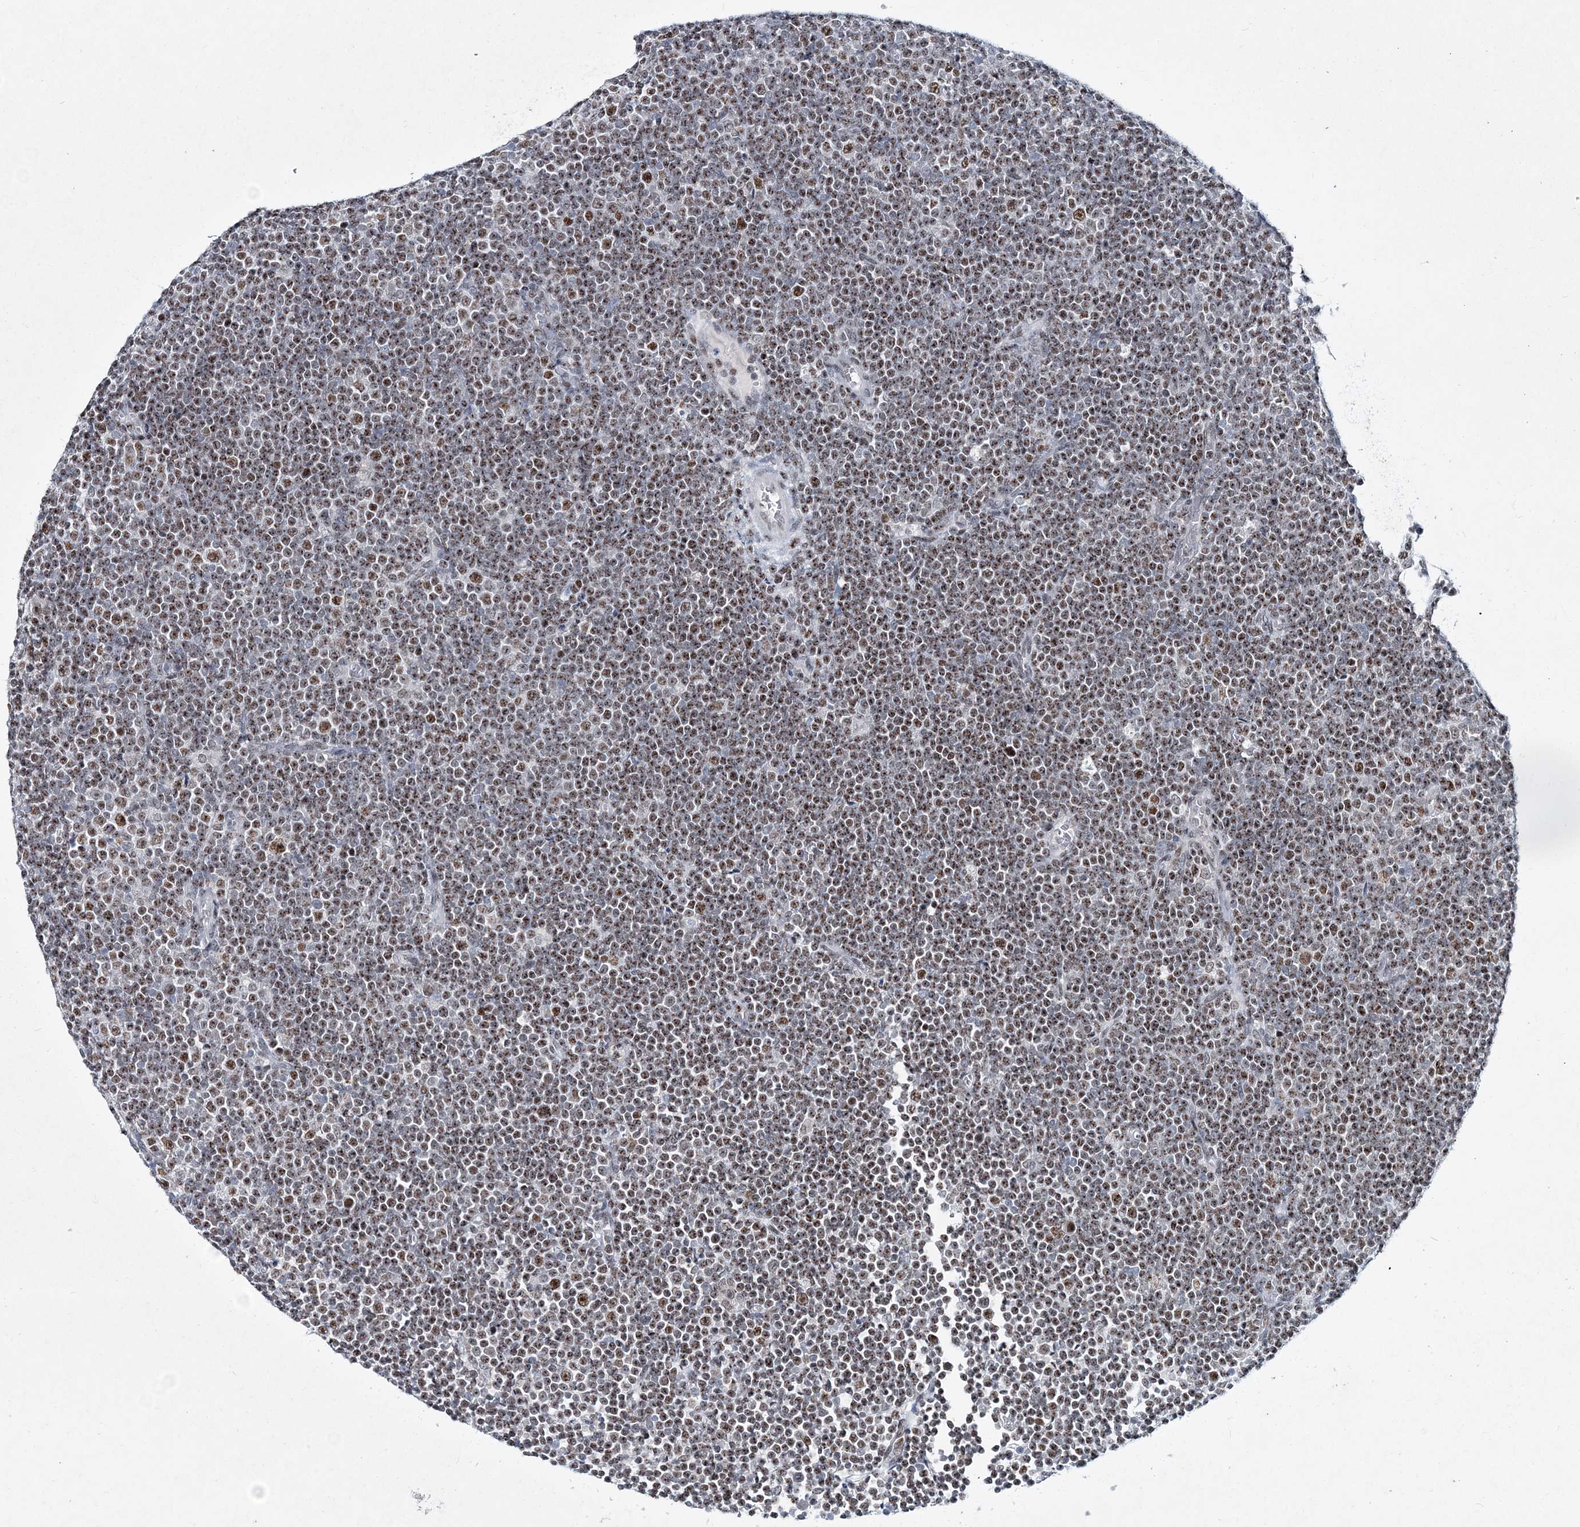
{"staining": {"intensity": "moderate", "quantity": ">75%", "location": "nuclear"}, "tissue": "lymphoma", "cell_type": "Tumor cells", "image_type": "cancer", "snomed": [{"axis": "morphology", "description": "Malignant lymphoma, non-Hodgkin's type, Low grade"}, {"axis": "topography", "description": "Lymph node"}], "caption": "A histopathology image of human malignant lymphoma, non-Hodgkin's type (low-grade) stained for a protein shows moderate nuclear brown staining in tumor cells. The staining was performed using DAB (3,3'-diaminobenzidine) to visualize the protein expression in brown, while the nuclei were stained in blue with hematoxylin (Magnification: 20x).", "gene": "LRRFIP2", "patient": {"sex": "female", "age": 67}}